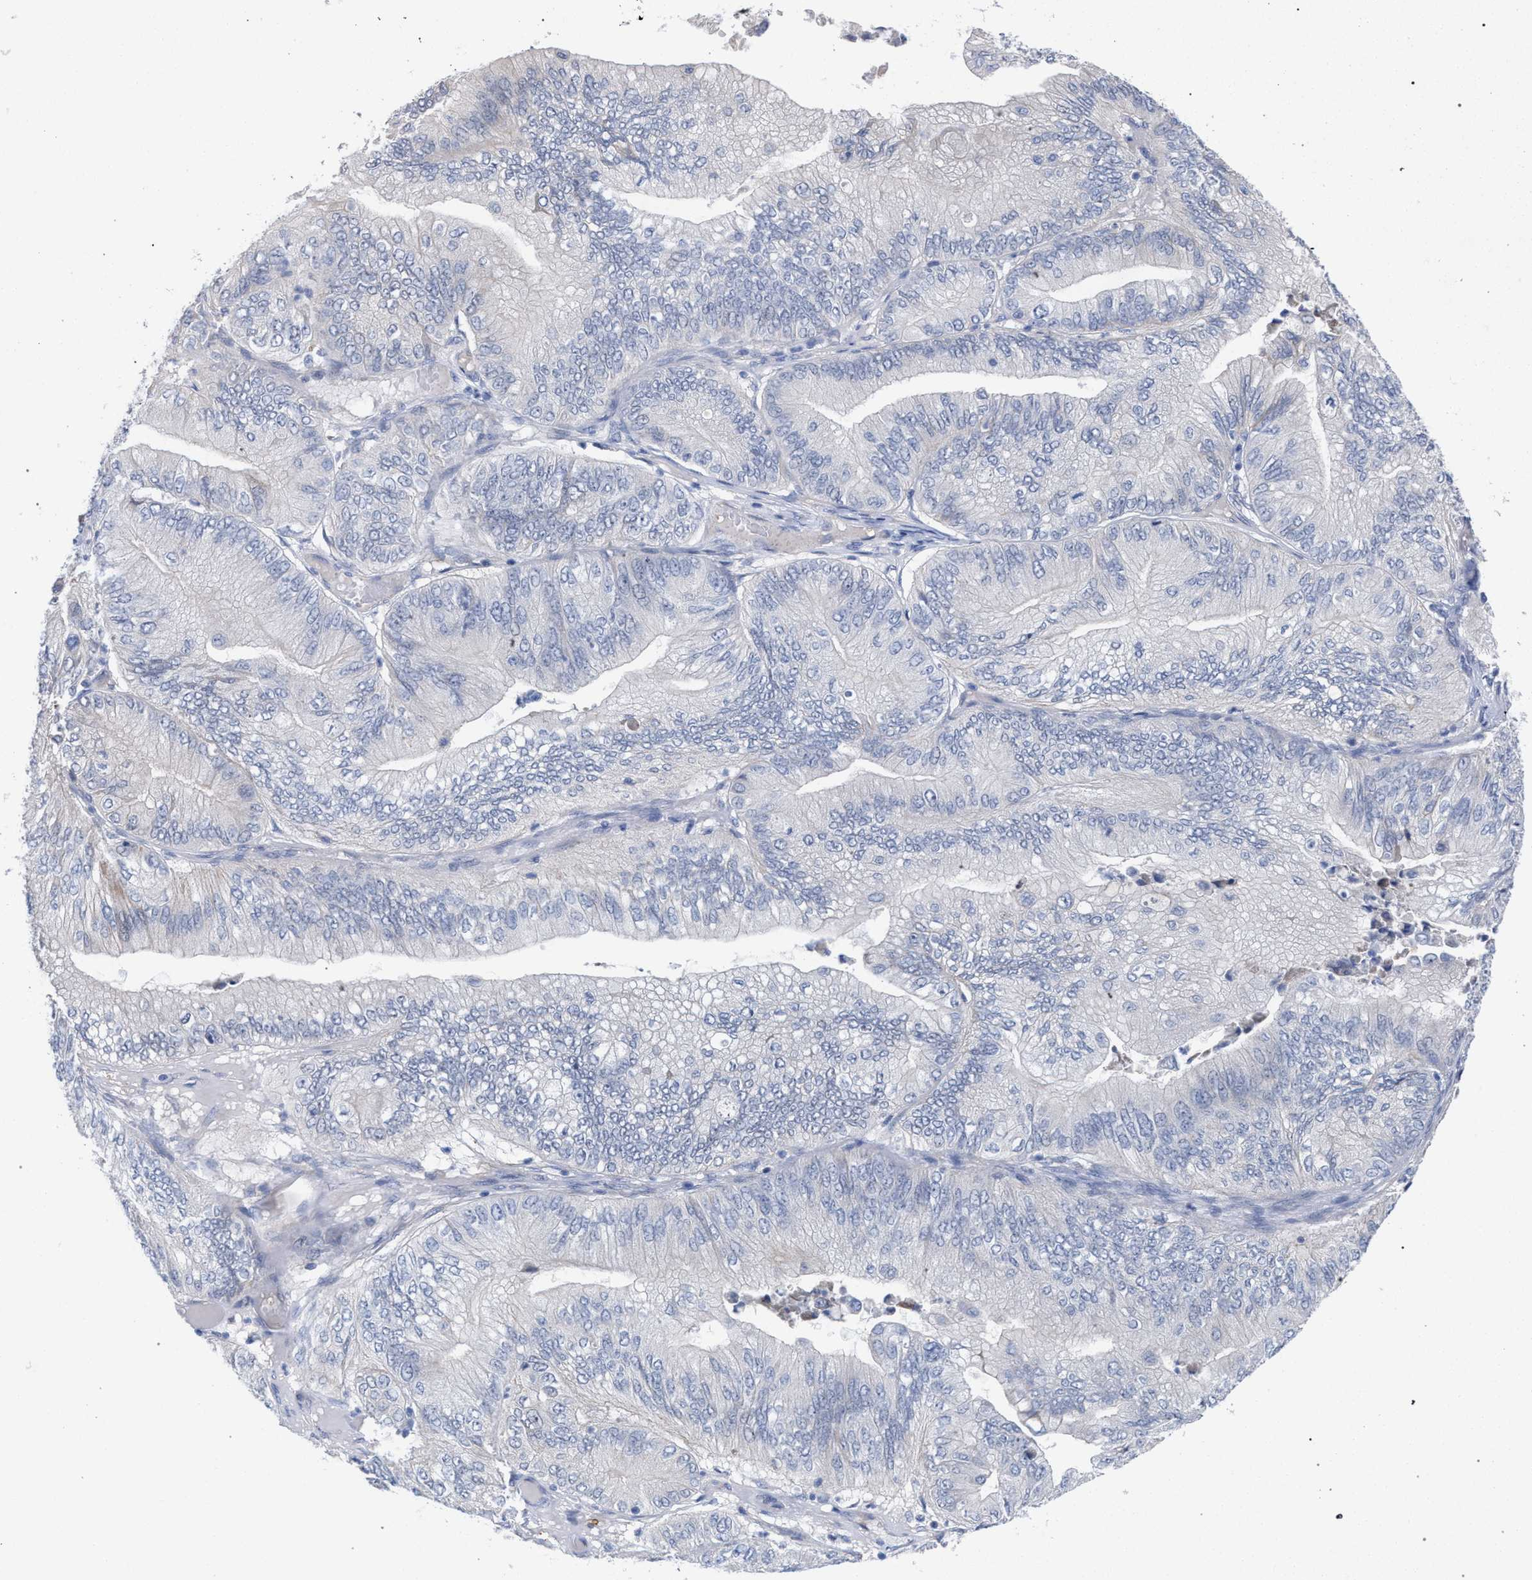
{"staining": {"intensity": "negative", "quantity": "none", "location": "none"}, "tissue": "ovarian cancer", "cell_type": "Tumor cells", "image_type": "cancer", "snomed": [{"axis": "morphology", "description": "Cystadenocarcinoma, mucinous, NOS"}, {"axis": "topography", "description": "Ovary"}], "caption": "Image shows no significant protein expression in tumor cells of ovarian cancer (mucinous cystadenocarcinoma).", "gene": "FHOD3", "patient": {"sex": "female", "age": 61}}